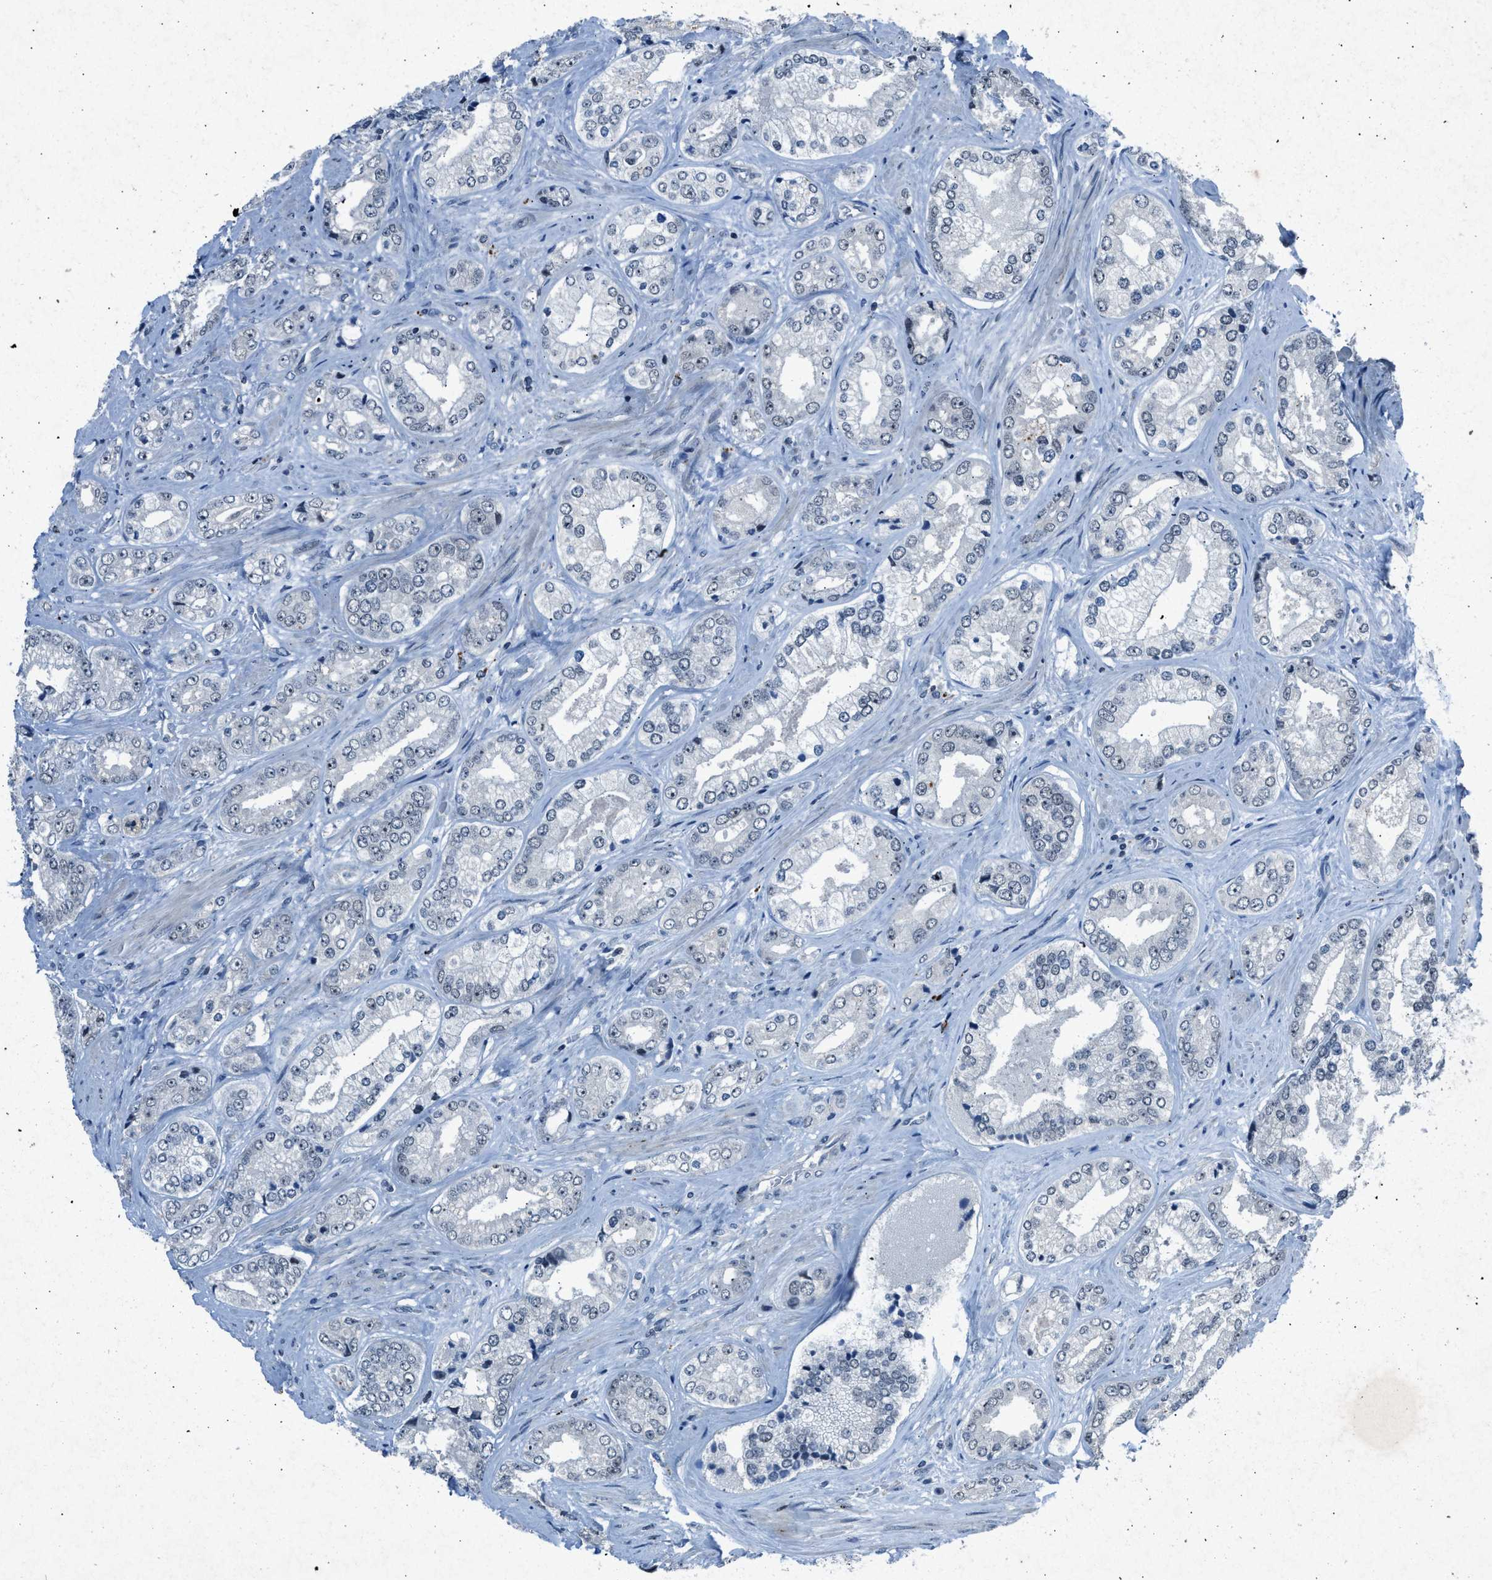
{"staining": {"intensity": "negative", "quantity": "none", "location": "none"}, "tissue": "prostate cancer", "cell_type": "Tumor cells", "image_type": "cancer", "snomed": [{"axis": "morphology", "description": "Adenocarcinoma, High grade"}, {"axis": "topography", "description": "Prostate"}], "caption": "Immunohistochemistry (IHC) histopathology image of neoplastic tissue: prostate adenocarcinoma (high-grade) stained with DAB exhibits no significant protein positivity in tumor cells.", "gene": "ADCY1", "patient": {"sex": "male", "age": 61}}